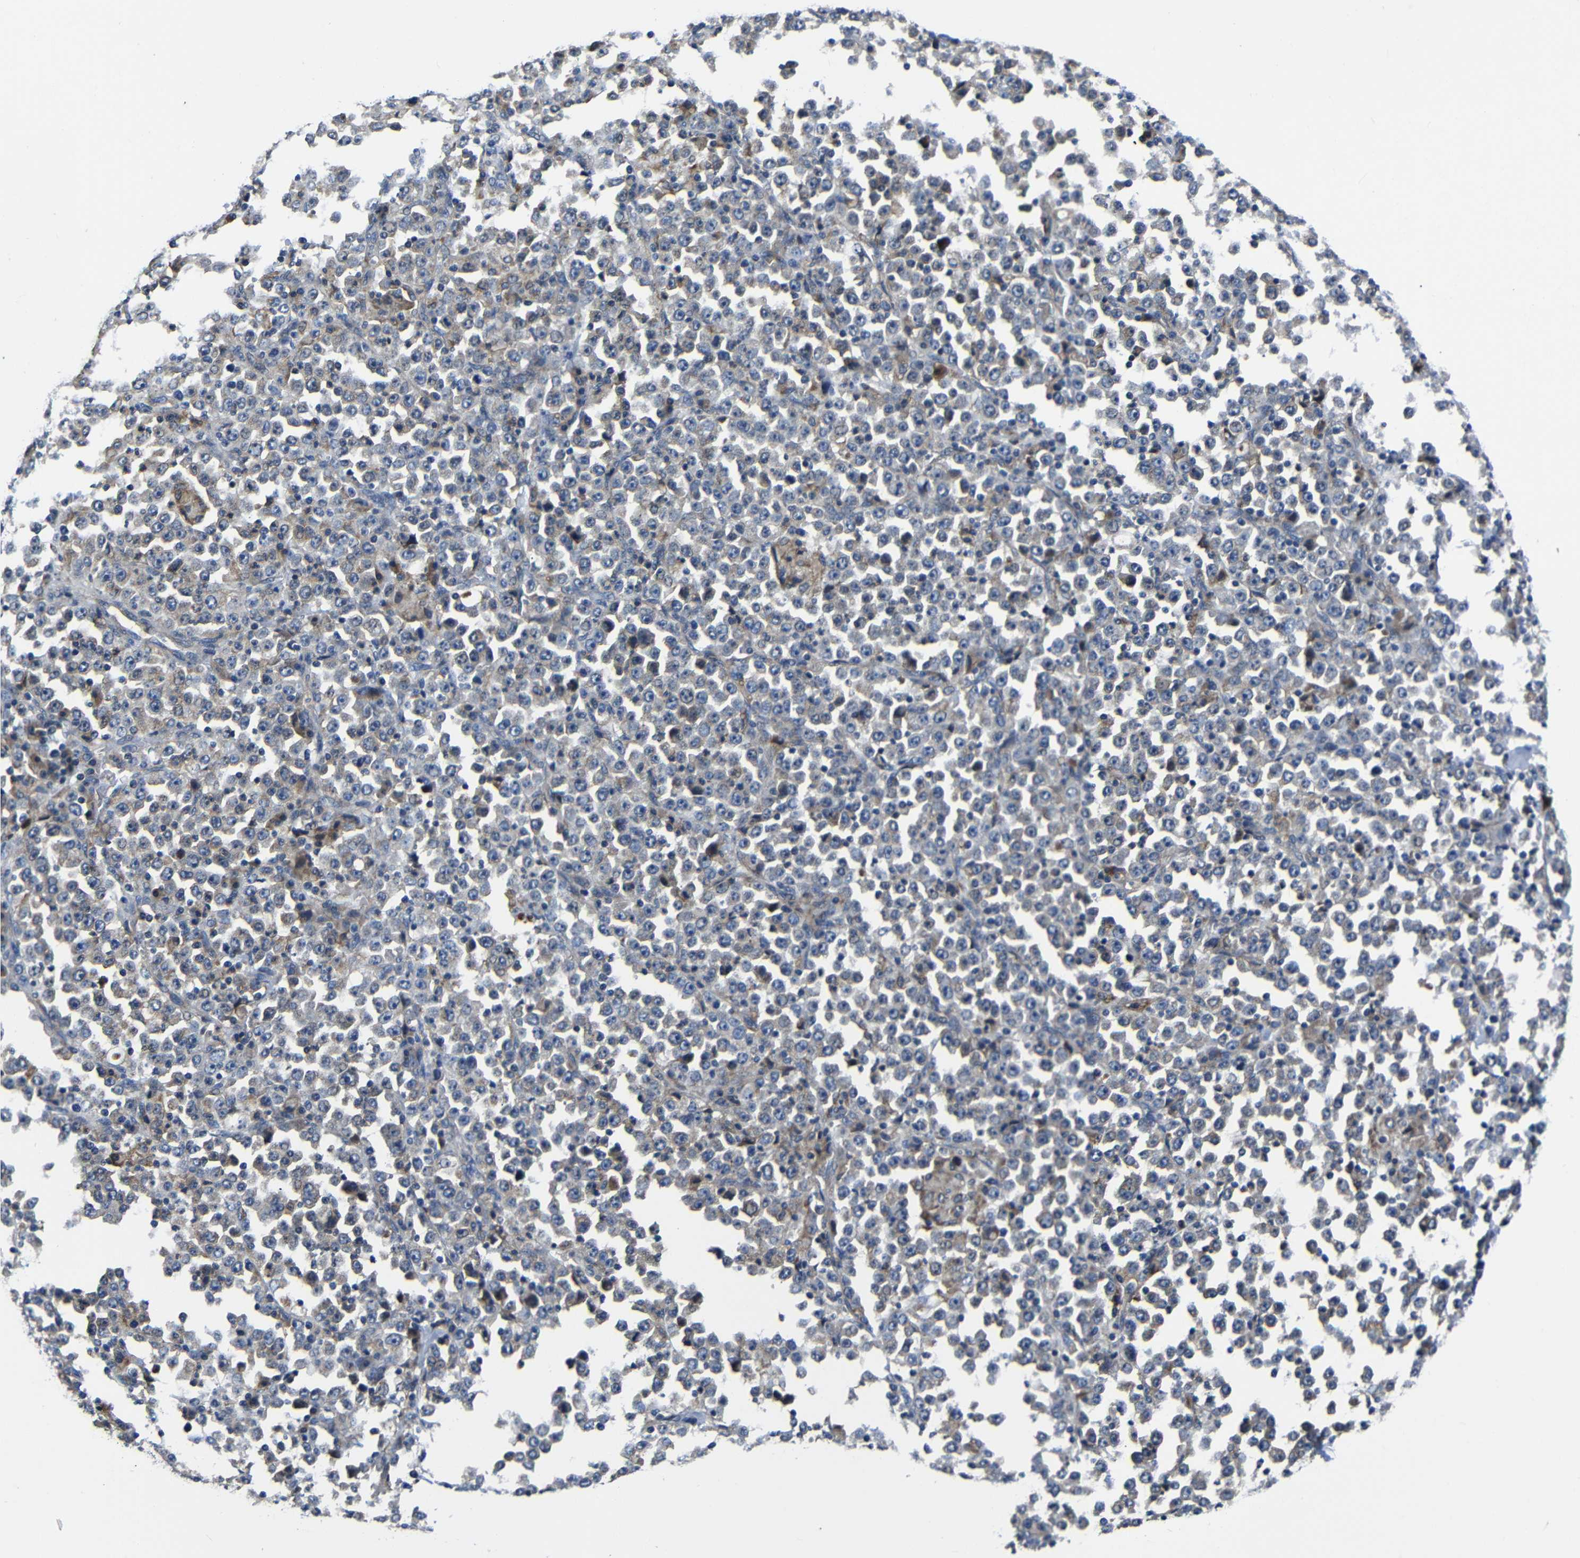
{"staining": {"intensity": "weak", "quantity": "<25%", "location": "cytoplasmic/membranous"}, "tissue": "stomach cancer", "cell_type": "Tumor cells", "image_type": "cancer", "snomed": [{"axis": "morphology", "description": "Normal tissue, NOS"}, {"axis": "morphology", "description": "Adenocarcinoma, NOS"}, {"axis": "topography", "description": "Stomach, upper"}, {"axis": "topography", "description": "Stomach"}], "caption": "Tumor cells are negative for brown protein staining in stomach cancer (adenocarcinoma).", "gene": "AFDN", "patient": {"sex": "male", "age": 59}}